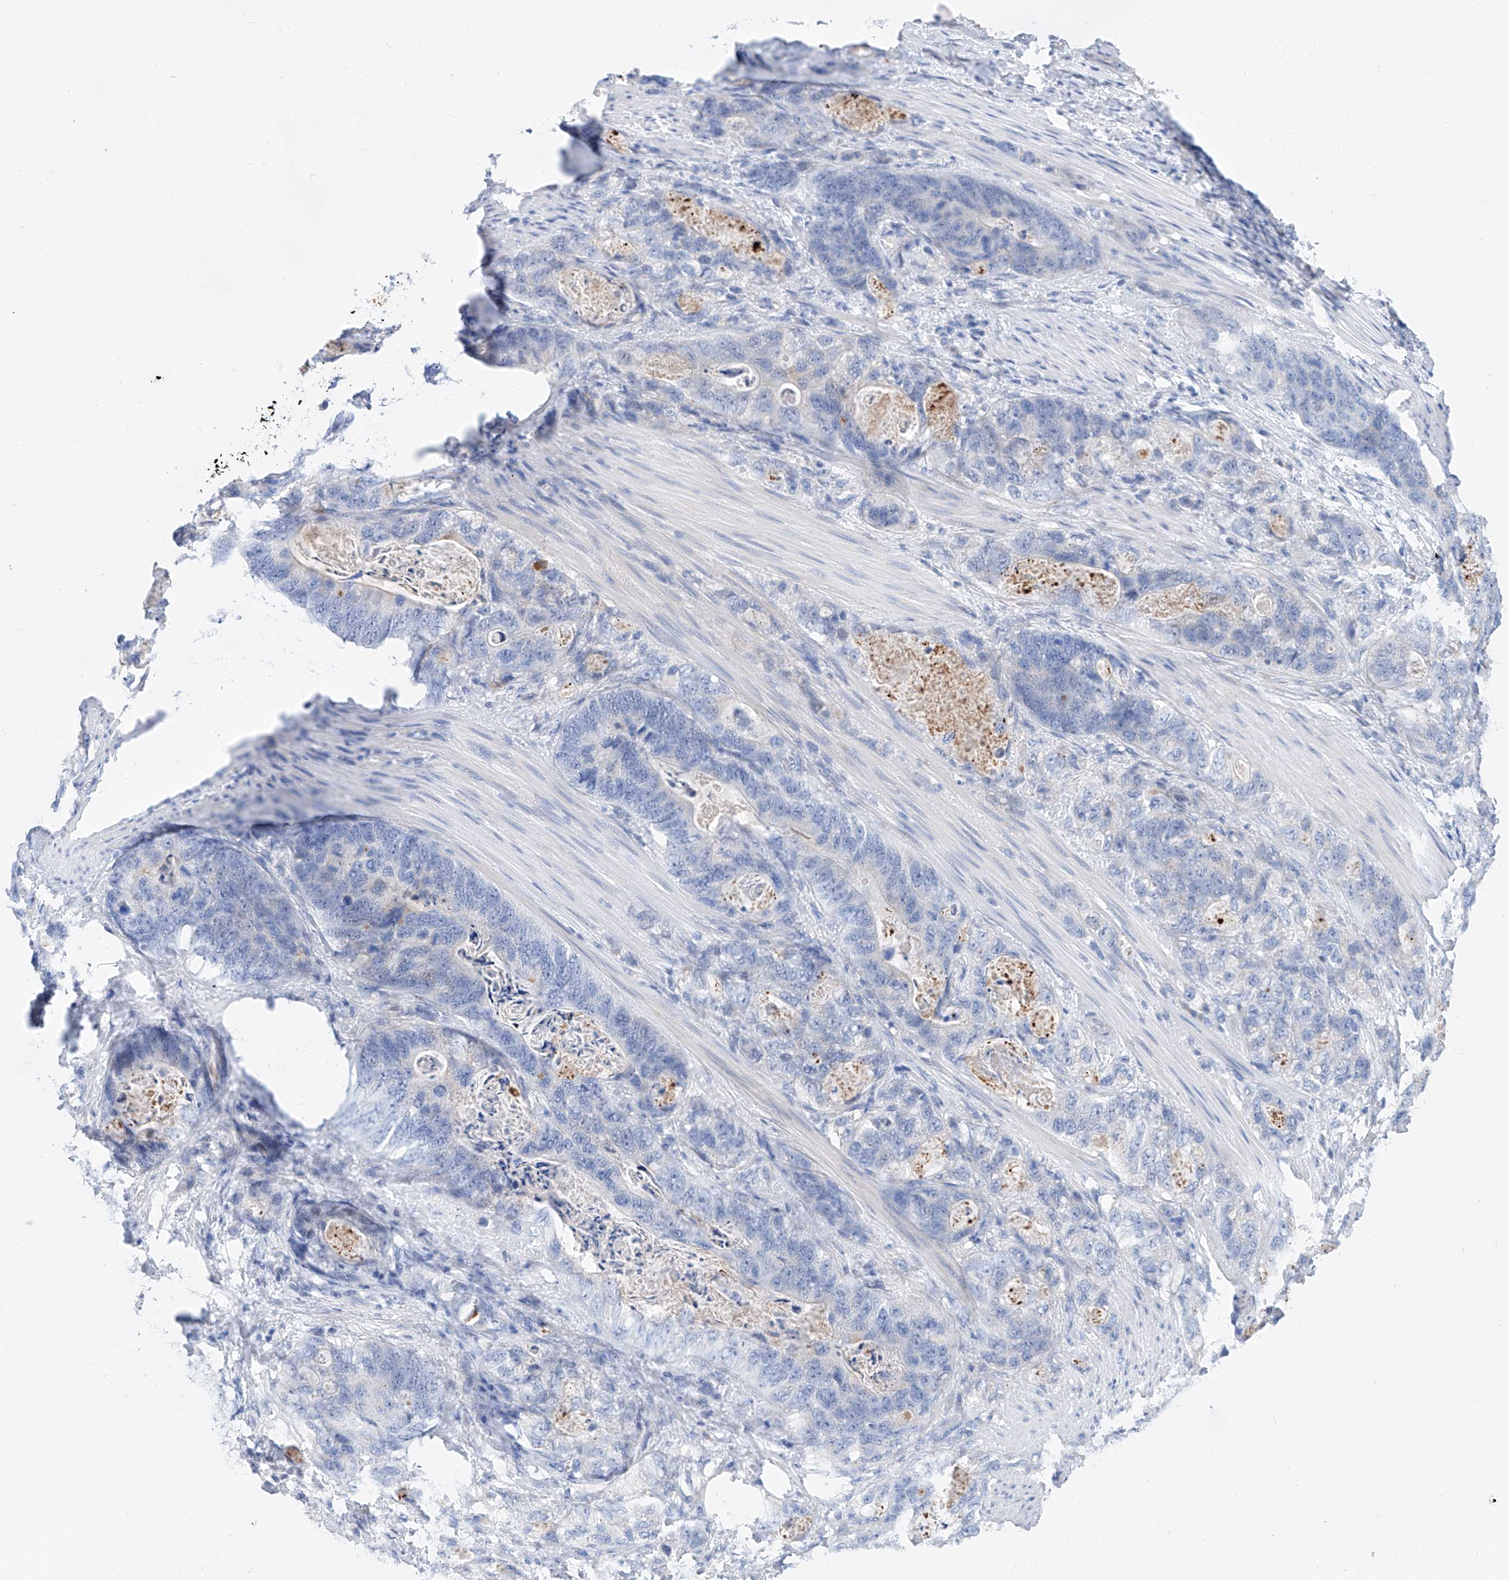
{"staining": {"intensity": "negative", "quantity": "none", "location": "none"}, "tissue": "stomach cancer", "cell_type": "Tumor cells", "image_type": "cancer", "snomed": [{"axis": "morphology", "description": "Normal tissue, NOS"}, {"axis": "morphology", "description": "Adenocarcinoma, NOS"}, {"axis": "topography", "description": "Stomach"}], "caption": "Adenocarcinoma (stomach) stained for a protein using IHC shows no staining tumor cells.", "gene": "SLC25A29", "patient": {"sex": "female", "age": 89}}